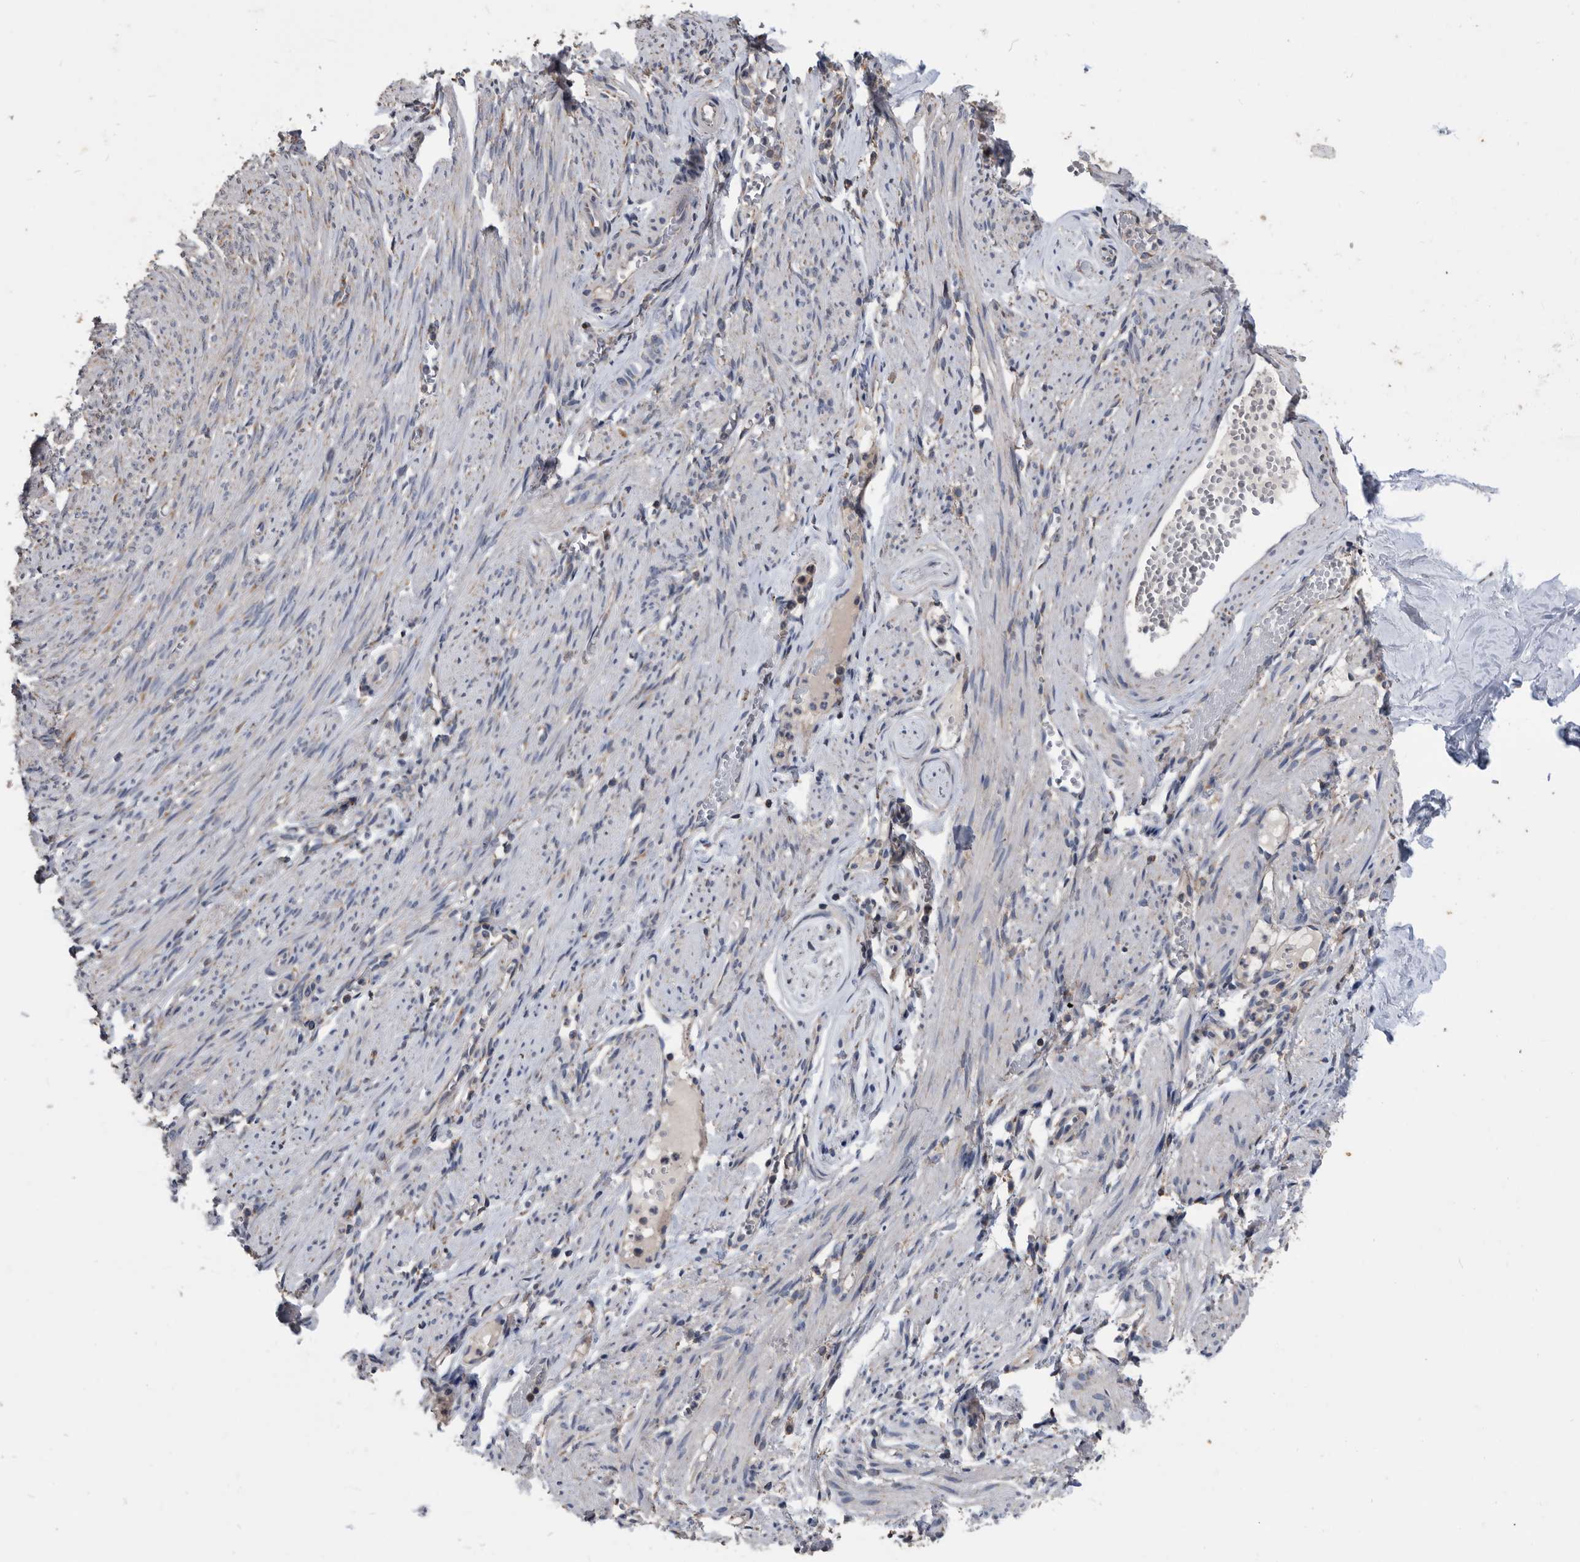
{"staining": {"intensity": "weak", "quantity": "<25%", "location": "cytoplasmic/membranous"}, "tissue": "adipose tissue", "cell_type": "Adipocytes", "image_type": "normal", "snomed": [{"axis": "morphology", "description": "Normal tissue, NOS"}, {"axis": "topography", "description": "Smooth muscle"}, {"axis": "topography", "description": "Peripheral nerve tissue"}], "caption": "Immunohistochemistry histopathology image of benign adipose tissue: human adipose tissue stained with DAB (3,3'-diaminobenzidine) demonstrates no significant protein staining in adipocytes.", "gene": "NRBP1", "patient": {"sex": "female", "age": 39}}